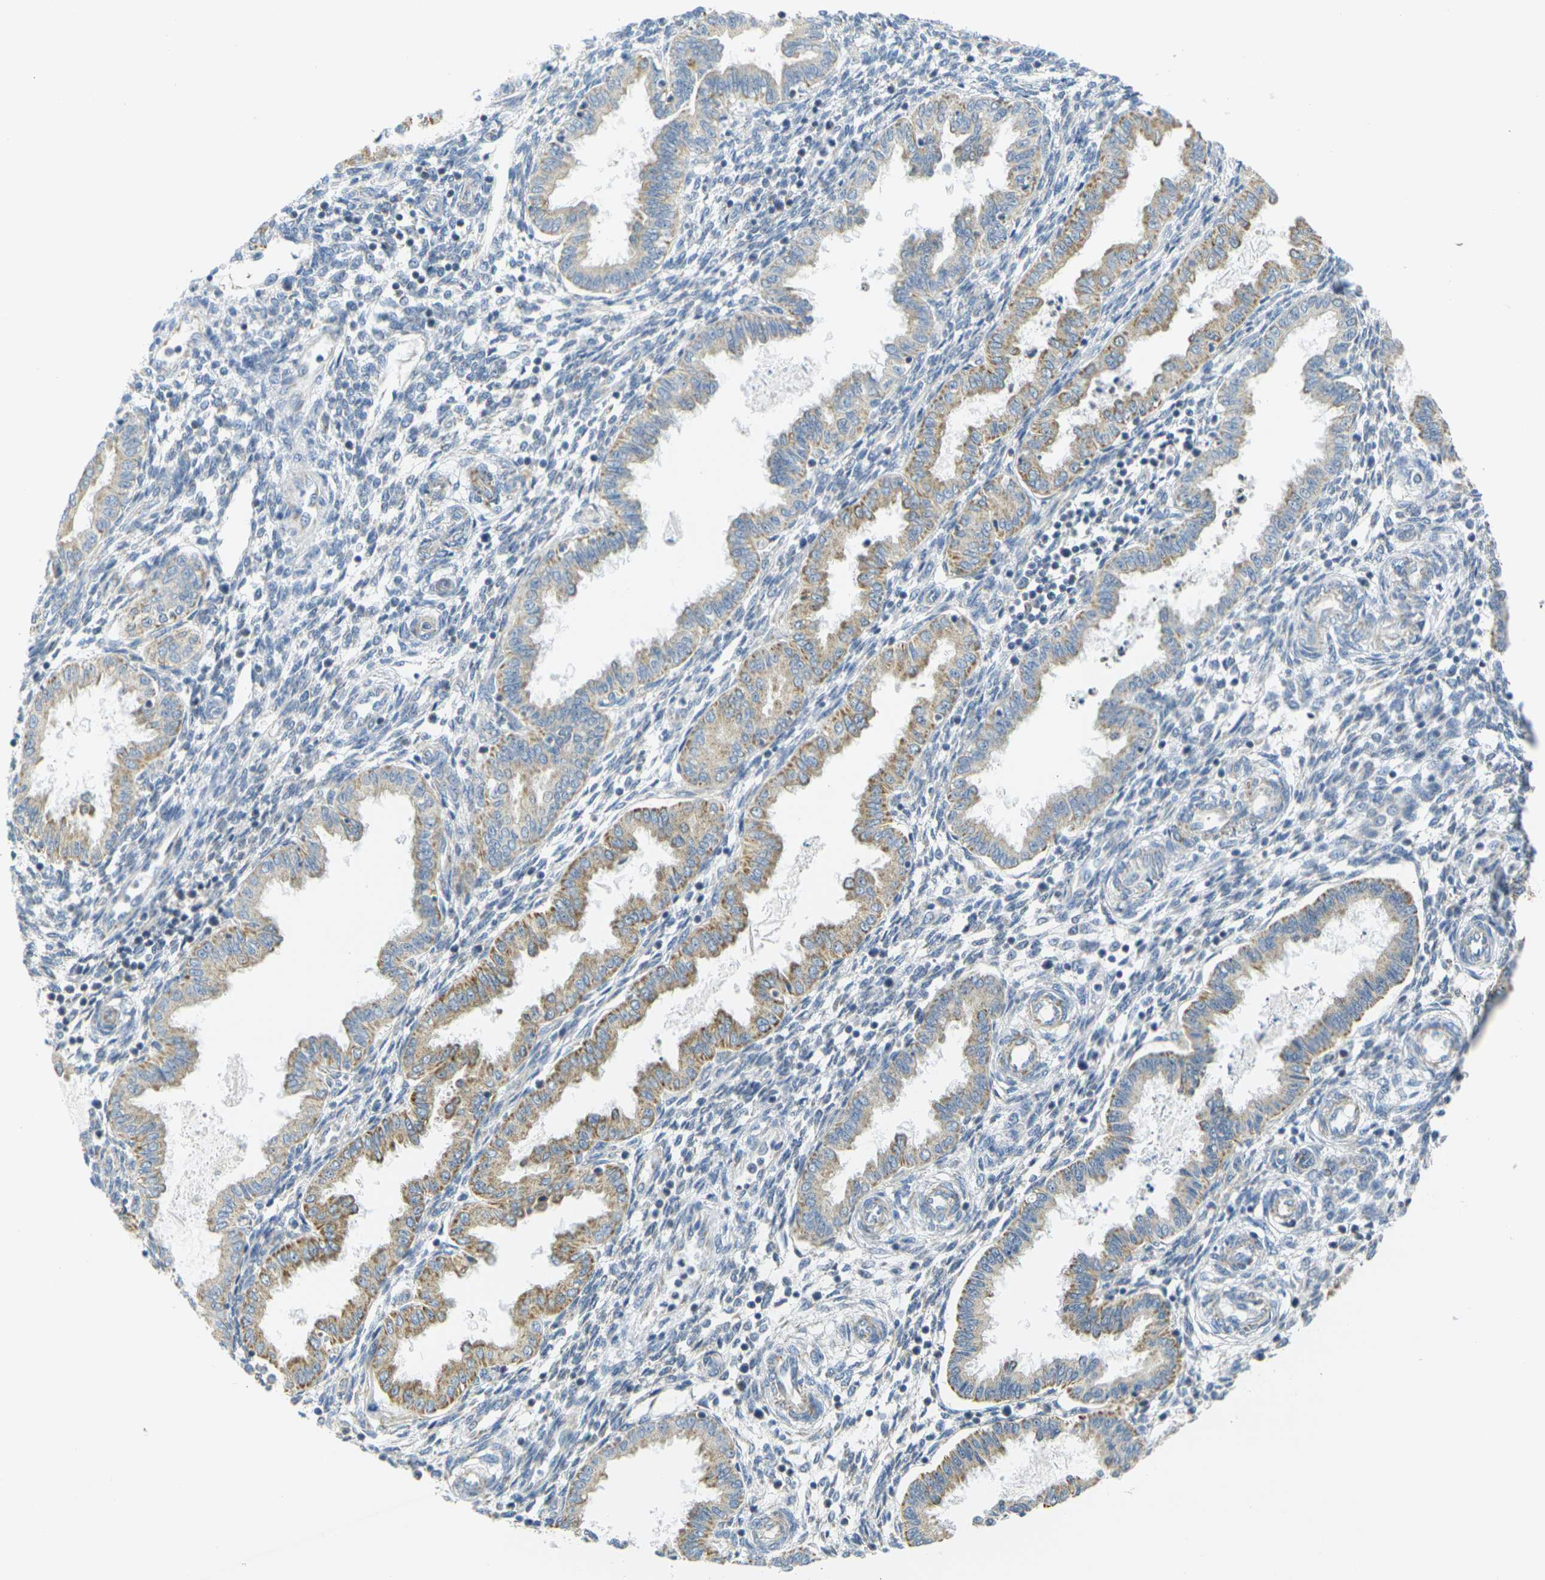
{"staining": {"intensity": "negative", "quantity": "none", "location": "none"}, "tissue": "endometrium", "cell_type": "Cells in endometrial stroma", "image_type": "normal", "snomed": [{"axis": "morphology", "description": "Normal tissue, NOS"}, {"axis": "topography", "description": "Endometrium"}], "caption": "Immunohistochemistry (IHC) image of unremarkable human endometrium stained for a protein (brown), which reveals no expression in cells in endometrial stroma. (Immunohistochemistry (IHC), brightfield microscopy, high magnification).", "gene": "PARD6B", "patient": {"sex": "female", "age": 33}}